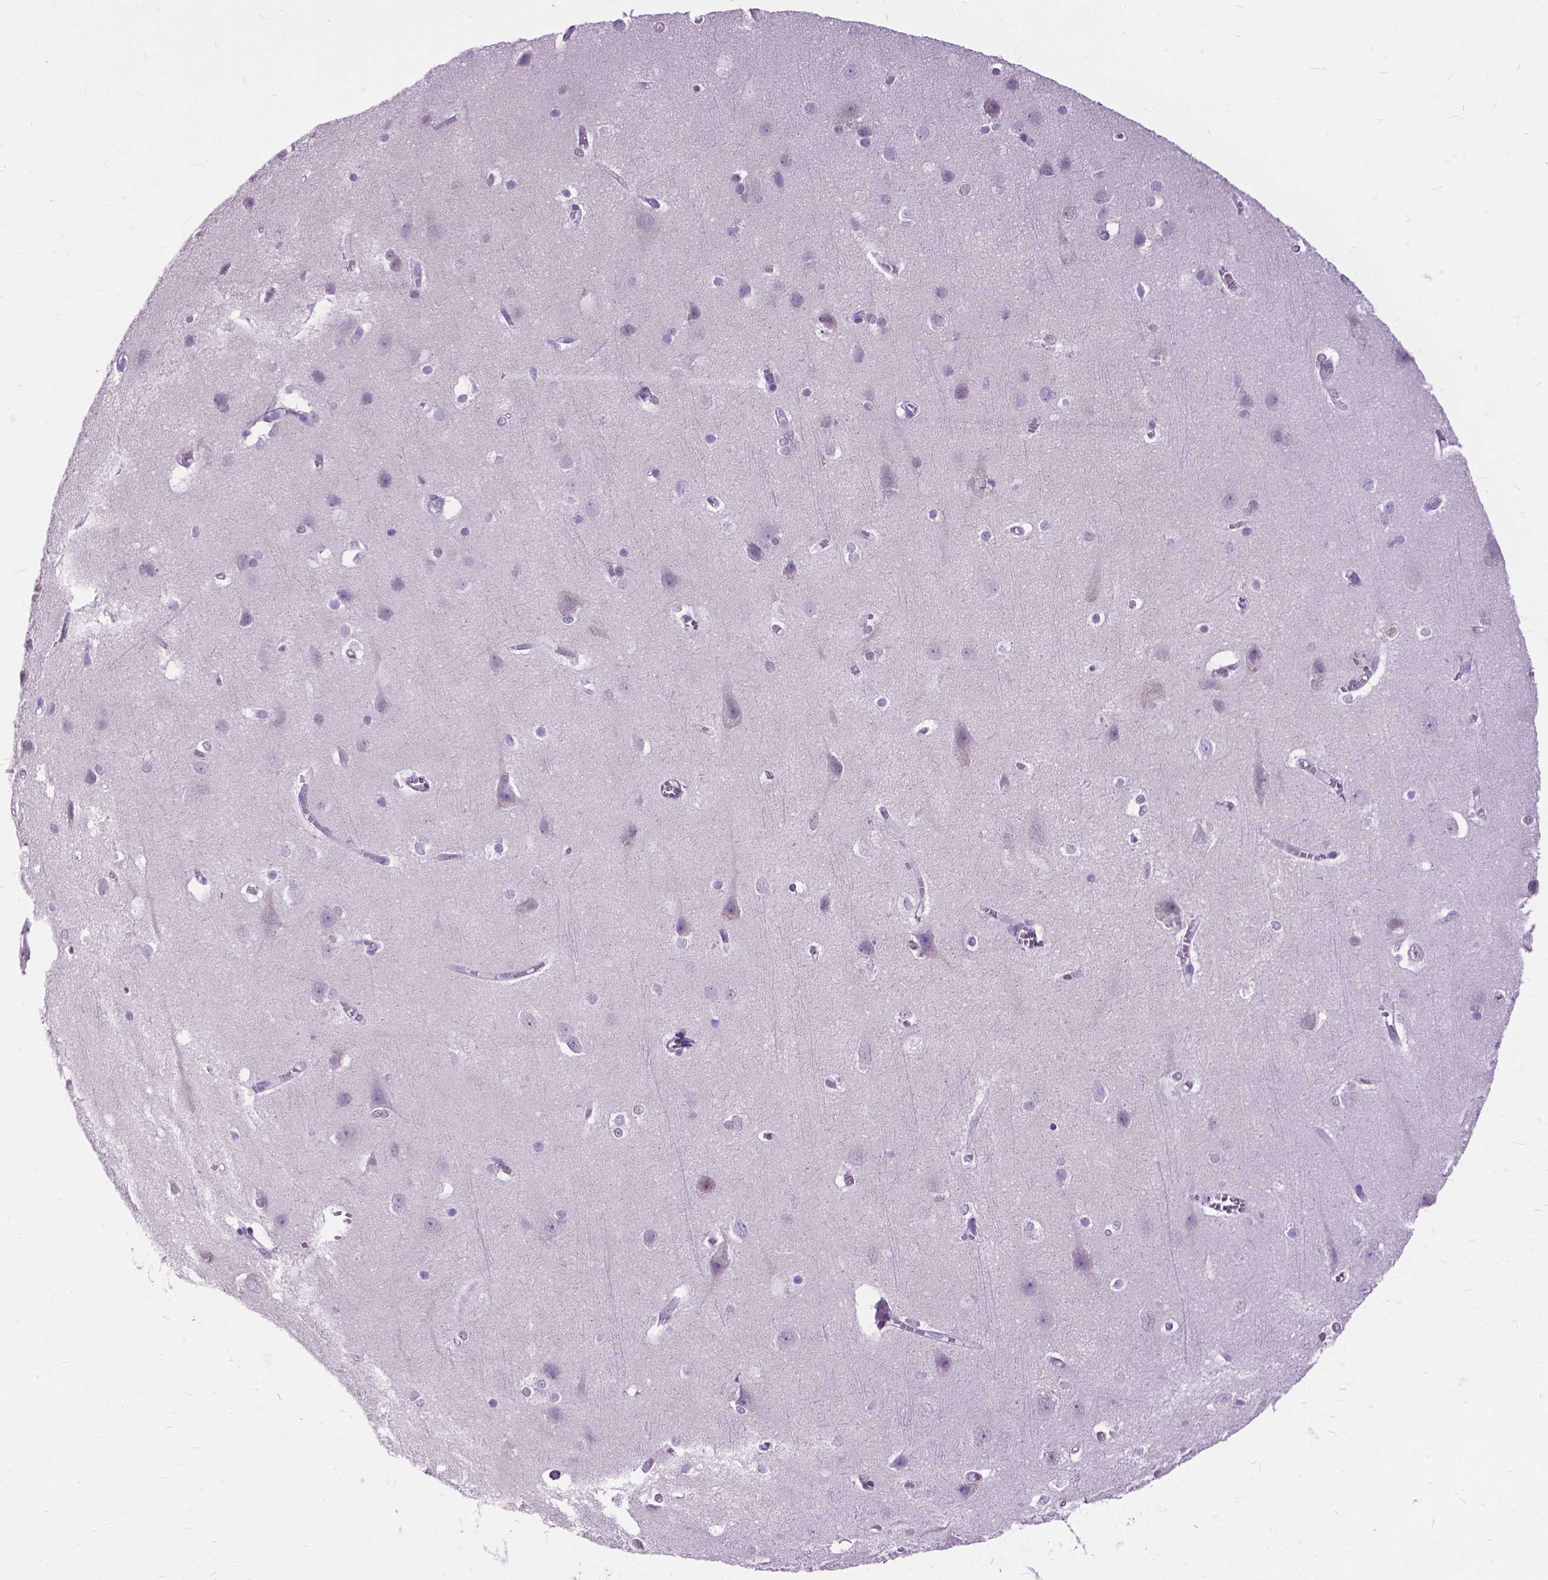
{"staining": {"intensity": "negative", "quantity": "none", "location": "none"}, "tissue": "cerebral cortex", "cell_type": "Endothelial cells", "image_type": "normal", "snomed": [{"axis": "morphology", "description": "Normal tissue, NOS"}, {"axis": "topography", "description": "Cerebral cortex"}], "caption": "Protein analysis of normal cerebral cortex exhibits no significant expression in endothelial cells.", "gene": "APCDD1L", "patient": {"sex": "male", "age": 37}}